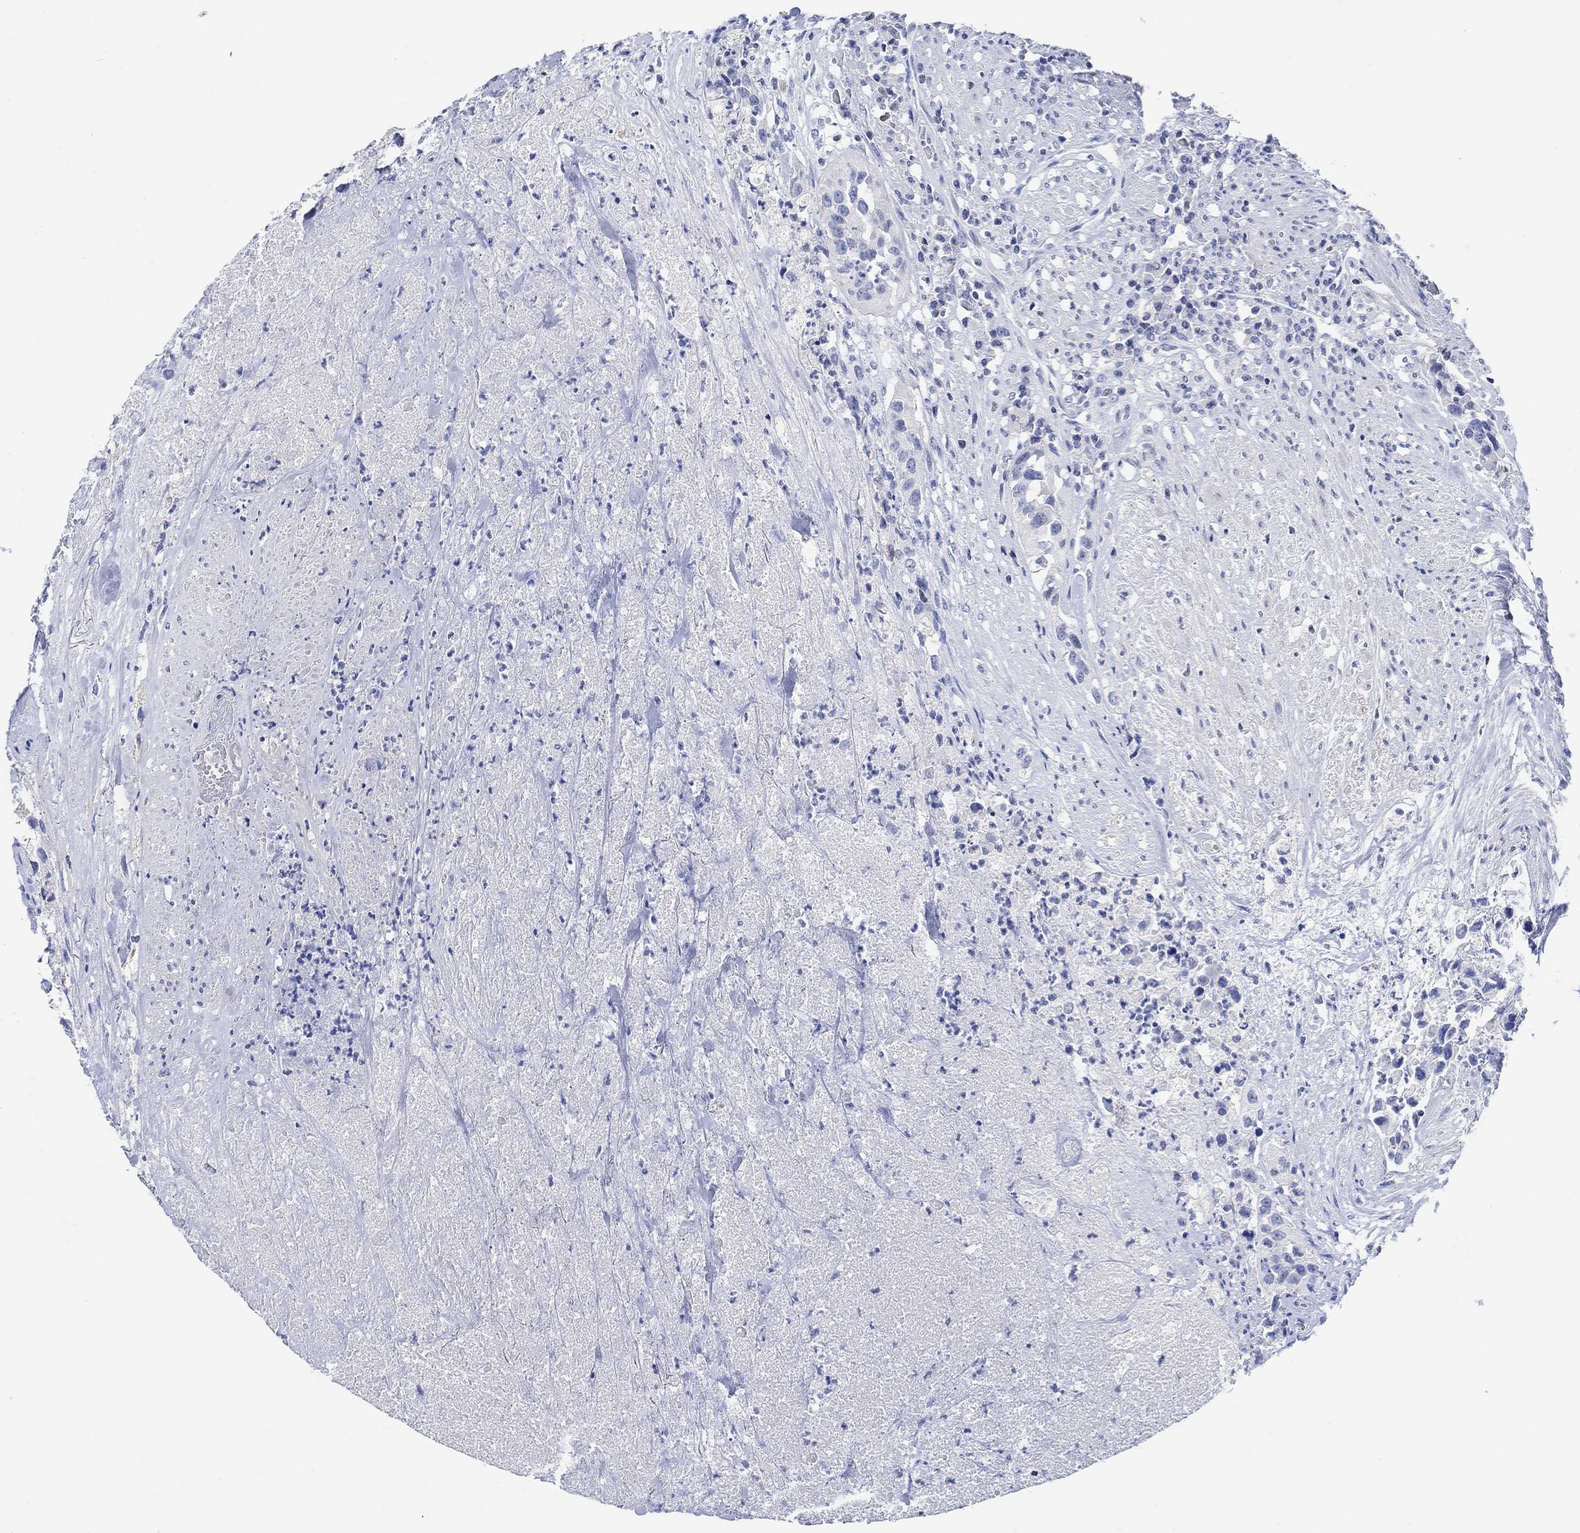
{"staining": {"intensity": "negative", "quantity": "none", "location": "none"}, "tissue": "urothelial cancer", "cell_type": "Tumor cells", "image_type": "cancer", "snomed": [{"axis": "morphology", "description": "Urothelial carcinoma, High grade"}, {"axis": "topography", "description": "Urinary bladder"}], "caption": "High magnification brightfield microscopy of high-grade urothelial carcinoma stained with DAB (brown) and counterstained with hematoxylin (blue): tumor cells show no significant positivity. (Stains: DAB (3,3'-diaminobenzidine) IHC with hematoxylin counter stain, Microscopy: brightfield microscopy at high magnification).", "gene": "PPP1R17", "patient": {"sex": "female", "age": 73}}